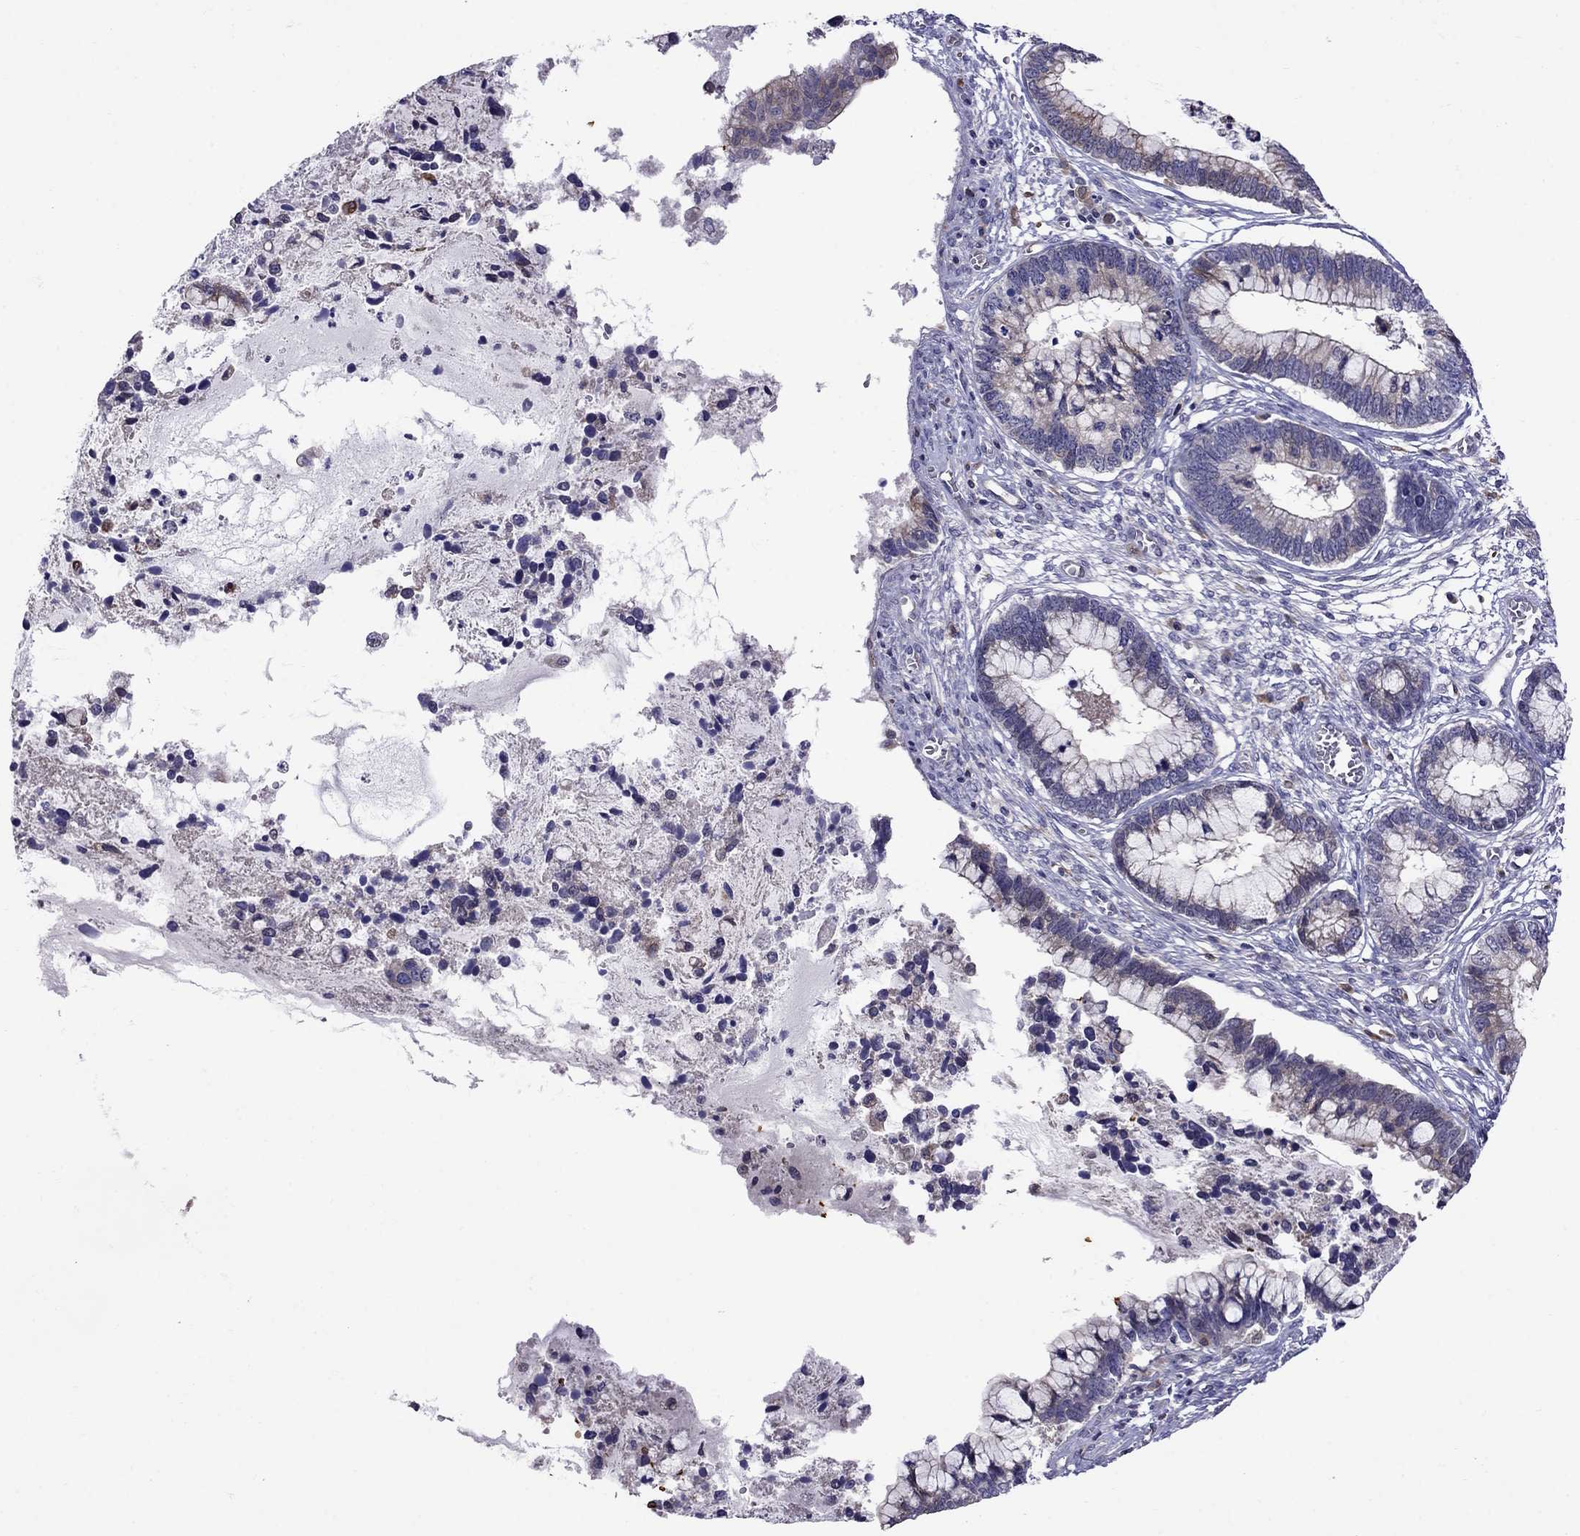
{"staining": {"intensity": "negative", "quantity": "none", "location": "none"}, "tissue": "cervical cancer", "cell_type": "Tumor cells", "image_type": "cancer", "snomed": [{"axis": "morphology", "description": "Adenocarcinoma, NOS"}, {"axis": "topography", "description": "Cervix"}], "caption": "High magnification brightfield microscopy of cervical adenocarcinoma stained with DAB (3,3'-diaminobenzidine) (brown) and counterstained with hematoxylin (blue): tumor cells show no significant staining. (DAB (3,3'-diaminobenzidine) immunohistochemistry (IHC), high magnification).", "gene": "ADAM28", "patient": {"sex": "female", "age": 44}}